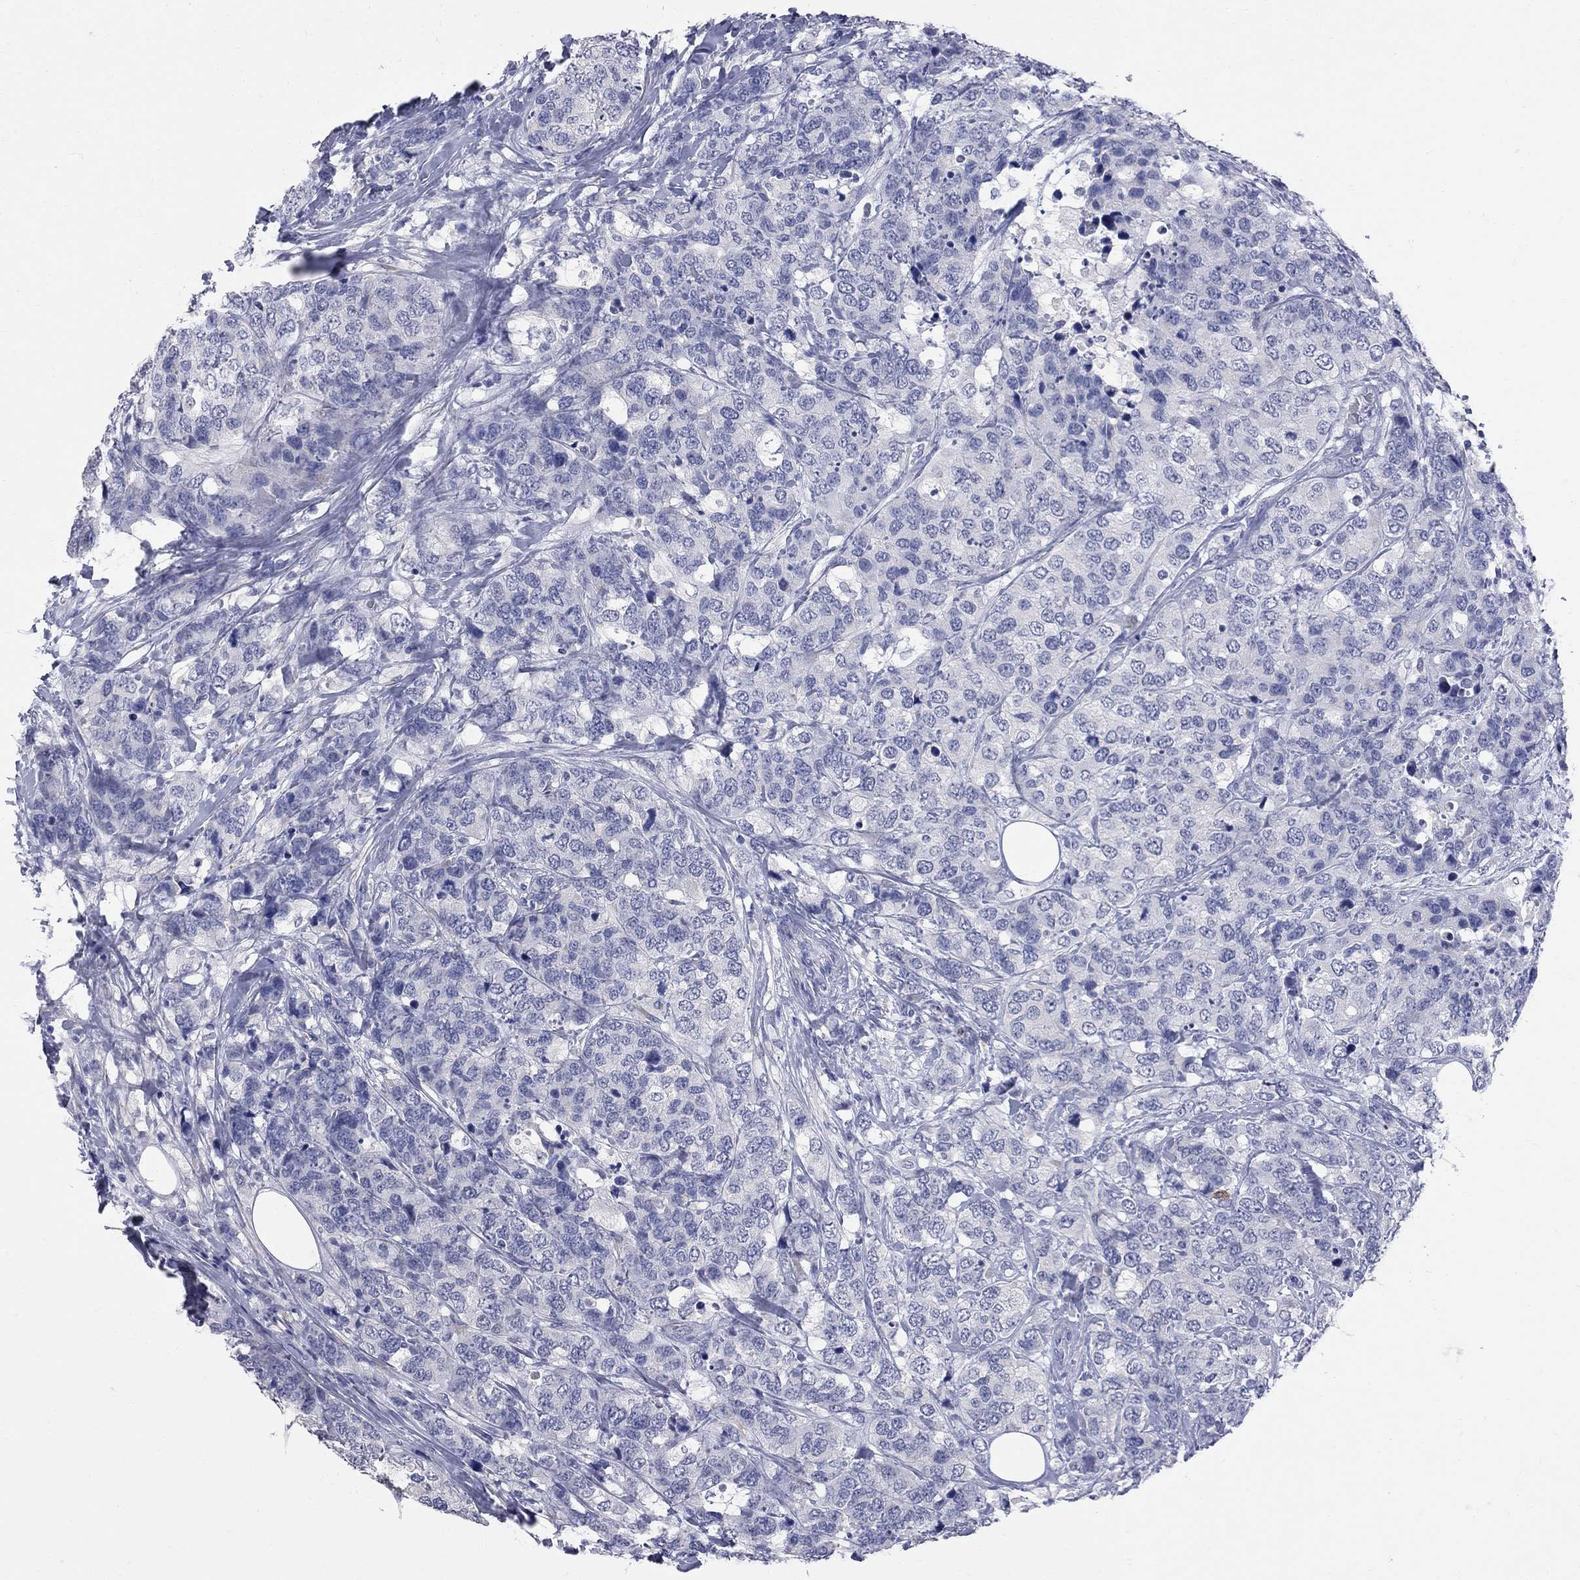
{"staining": {"intensity": "negative", "quantity": "none", "location": "none"}, "tissue": "breast cancer", "cell_type": "Tumor cells", "image_type": "cancer", "snomed": [{"axis": "morphology", "description": "Lobular carcinoma"}, {"axis": "topography", "description": "Breast"}], "caption": "Tumor cells show no significant protein positivity in breast lobular carcinoma.", "gene": "FAM221B", "patient": {"sex": "female", "age": 59}}